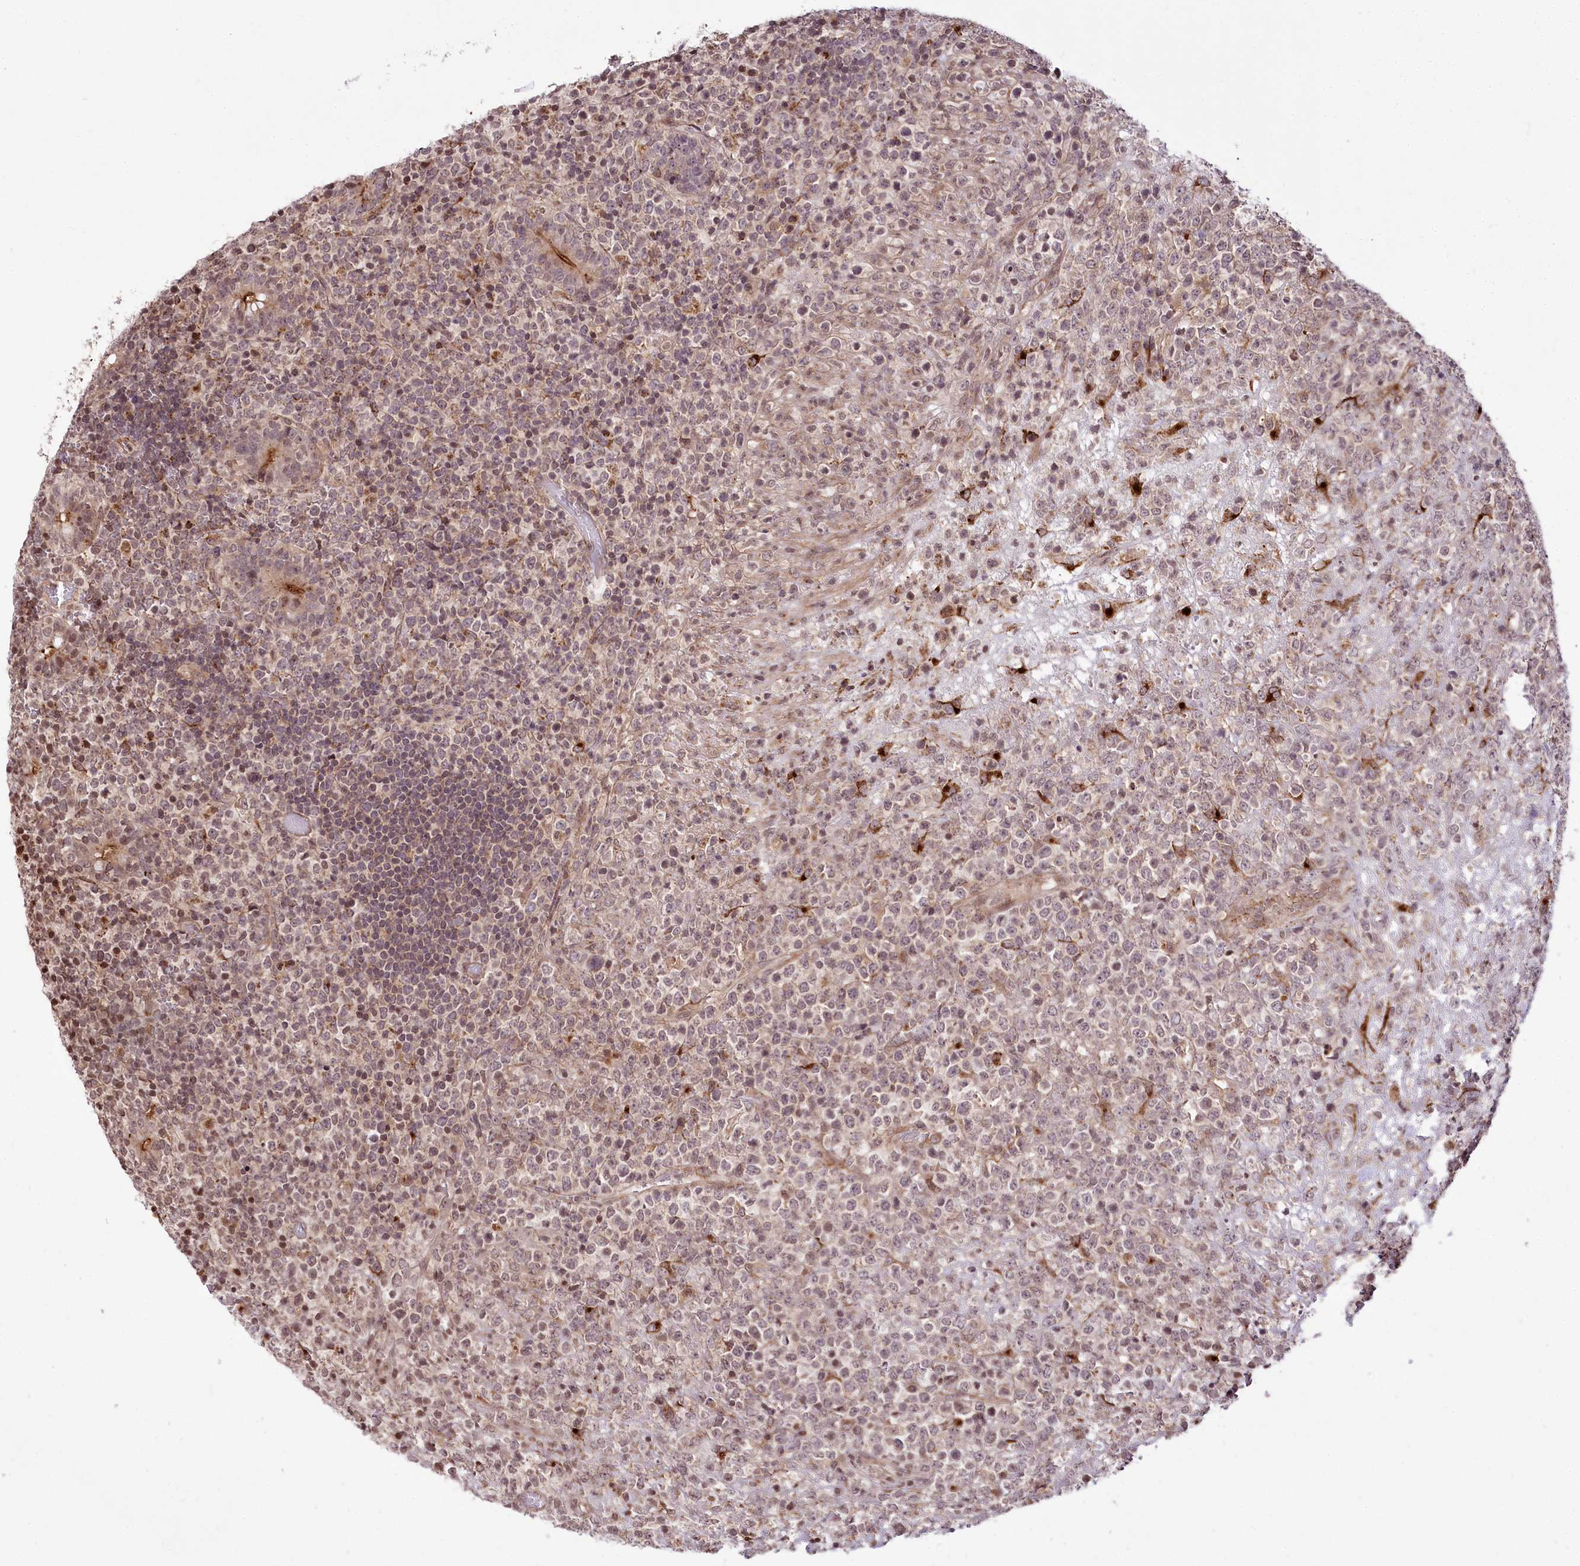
{"staining": {"intensity": "moderate", "quantity": "<25%", "location": "nuclear"}, "tissue": "lymphoma", "cell_type": "Tumor cells", "image_type": "cancer", "snomed": [{"axis": "morphology", "description": "Malignant lymphoma, non-Hodgkin's type, High grade"}, {"axis": "topography", "description": "Colon"}], "caption": "A high-resolution histopathology image shows immunohistochemistry staining of lymphoma, which reveals moderate nuclear positivity in about <25% of tumor cells. (Stains: DAB in brown, nuclei in blue, Microscopy: brightfield microscopy at high magnification).", "gene": "HOXC8", "patient": {"sex": "female", "age": 53}}